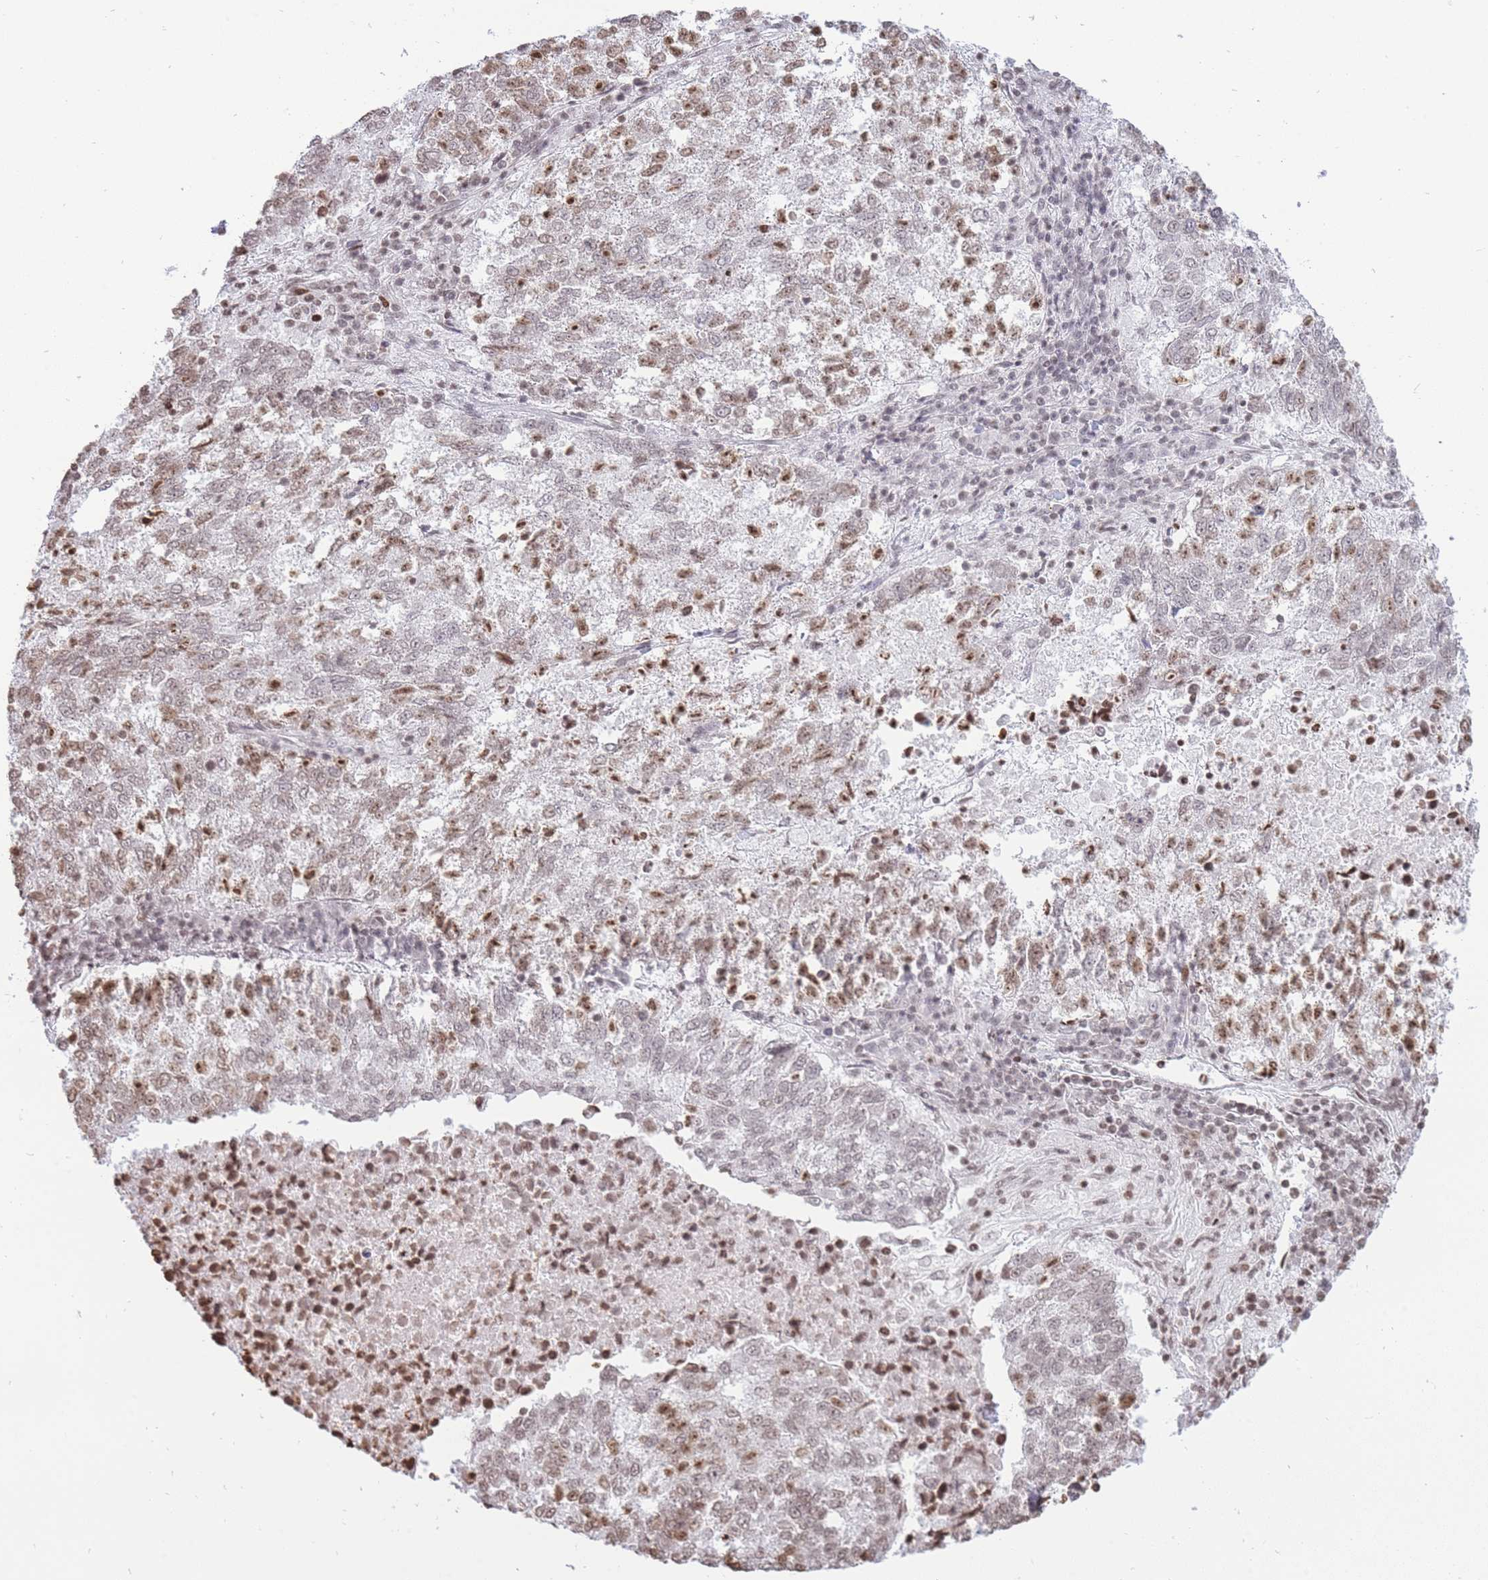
{"staining": {"intensity": "weak", "quantity": ">75%", "location": "nuclear"}, "tissue": "lung cancer", "cell_type": "Tumor cells", "image_type": "cancer", "snomed": [{"axis": "morphology", "description": "Squamous cell carcinoma, NOS"}, {"axis": "topography", "description": "Lung"}], "caption": "High-power microscopy captured an immunohistochemistry (IHC) histopathology image of lung squamous cell carcinoma, revealing weak nuclear expression in about >75% of tumor cells.", "gene": "SHISAL1", "patient": {"sex": "male", "age": 73}}